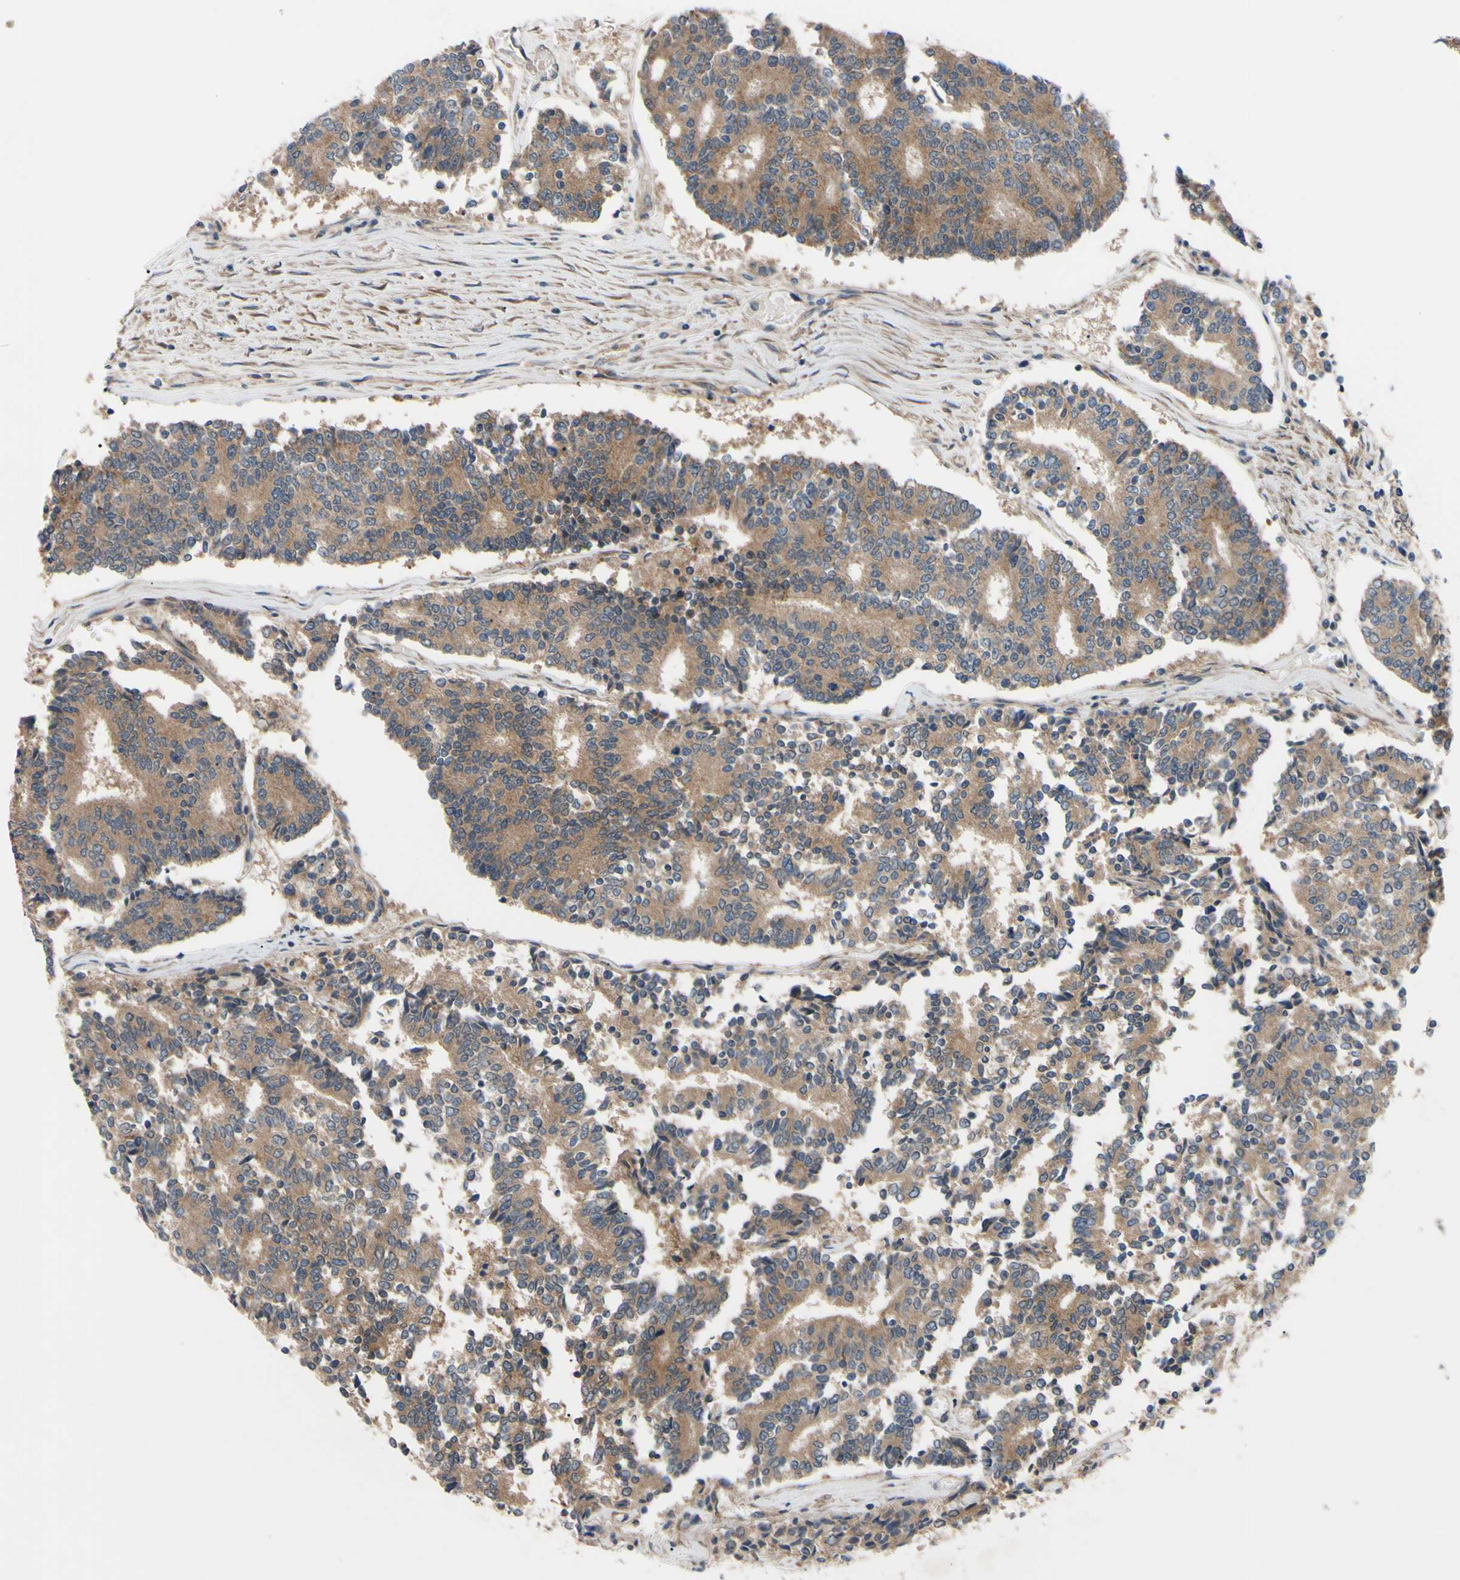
{"staining": {"intensity": "moderate", "quantity": ">75%", "location": "cytoplasmic/membranous"}, "tissue": "prostate cancer", "cell_type": "Tumor cells", "image_type": "cancer", "snomed": [{"axis": "morphology", "description": "Normal tissue, NOS"}, {"axis": "morphology", "description": "Adenocarcinoma, High grade"}, {"axis": "topography", "description": "Prostate"}, {"axis": "topography", "description": "Seminal veicle"}], "caption": "Prostate high-grade adenocarcinoma was stained to show a protein in brown. There is medium levels of moderate cytoplasmic/membranous expression in about >75% of tumor cells. The protein is shown in brown color, while the nuclei are stained blue.", "gene": "SVIL", "patient": {"sex": "male", "age": 55}}